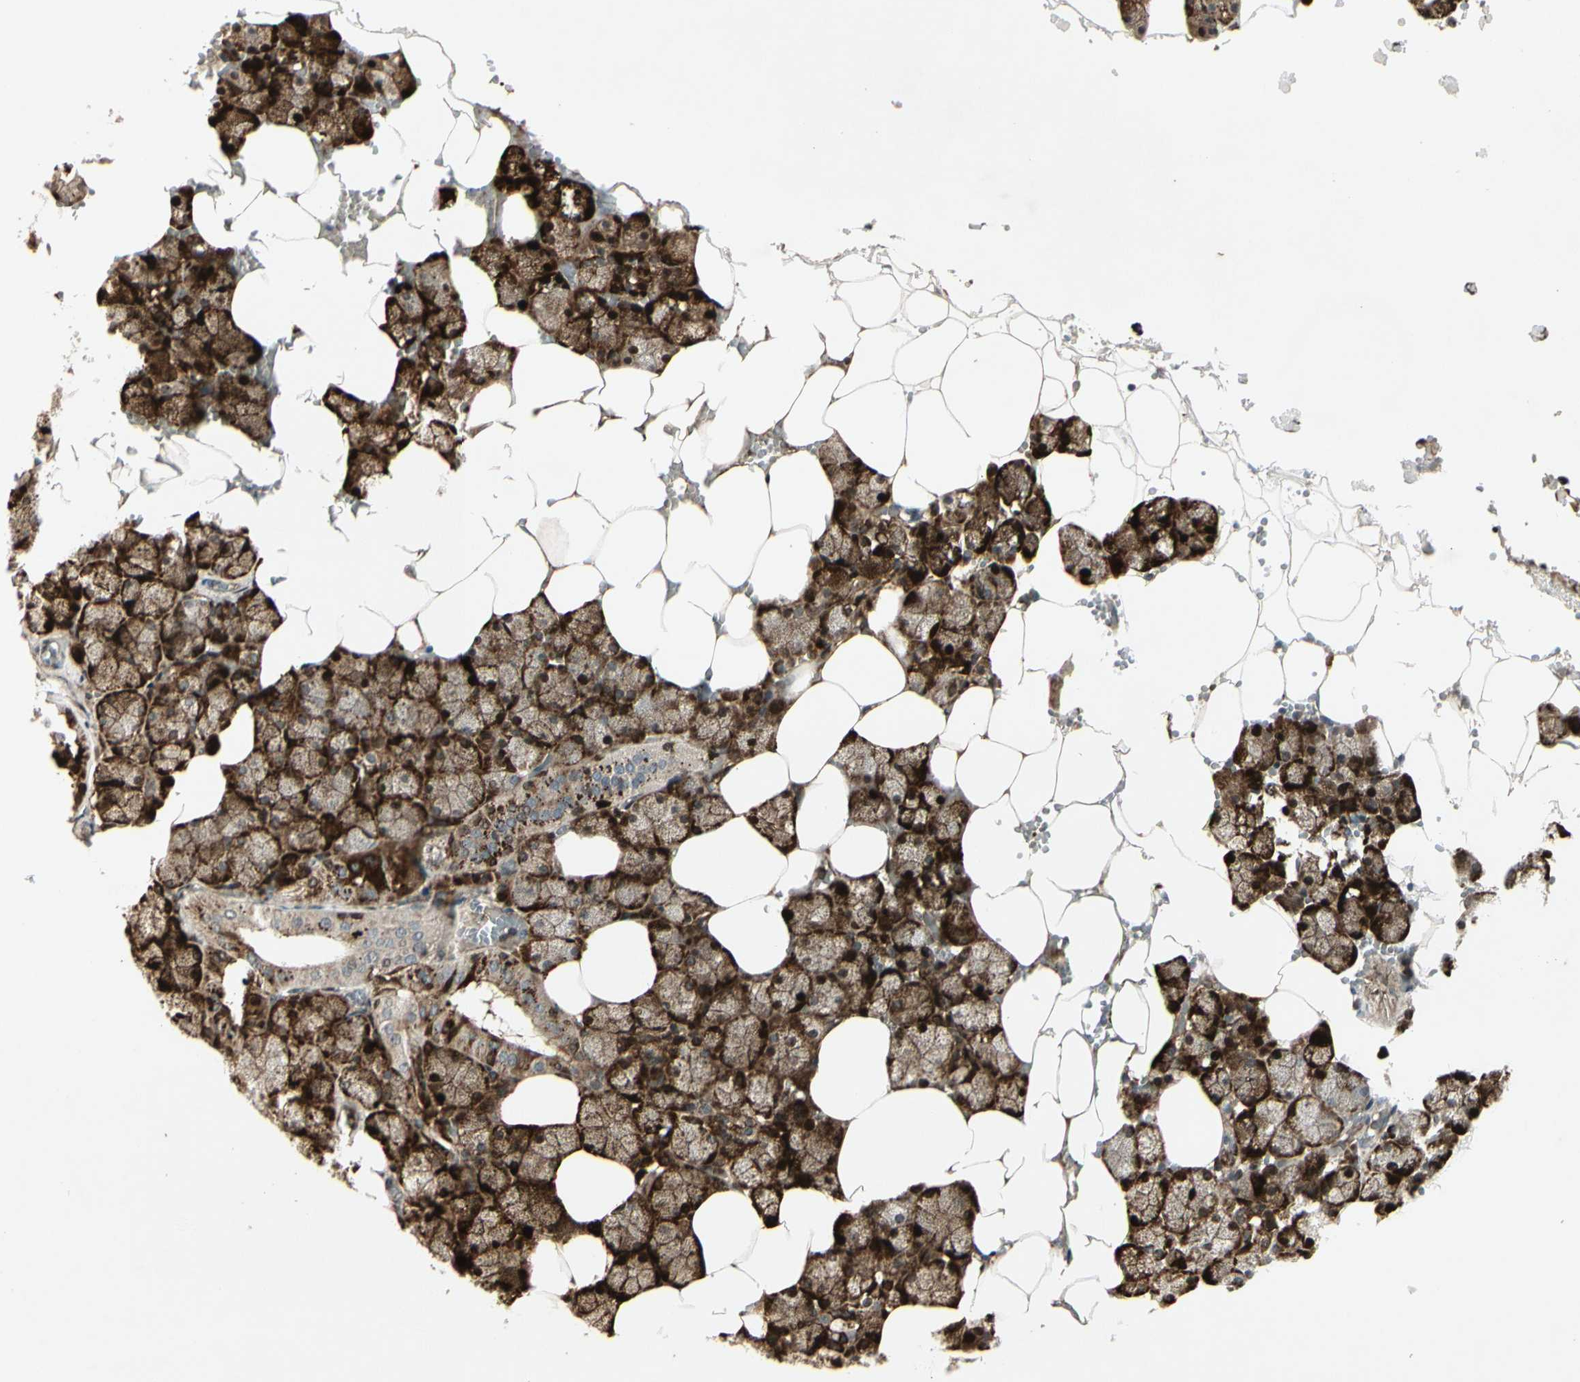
{"staining": {"intensity": "strong", "quantity": ">75%", "location": "cytoplasmic/membranous"}, "tissue": "salivary gland", "cell_type": "Glandular cells", "image_type": "normal", "snomed": [{"axis": "morphology", "description": "Normal tissue, NOS"}, {"axis": "topography", "description": "Salivary gland"}], "caption": "Immunohistochemistry (IHC) image of unremarkable salivary gland stained for a protein (brown), which displays high levels of strong cytoplasmic/membranous positivity in about >75% of glandular cells.", "gene": "FHDC1", "patient": {"sex": "male", "age": 62}}